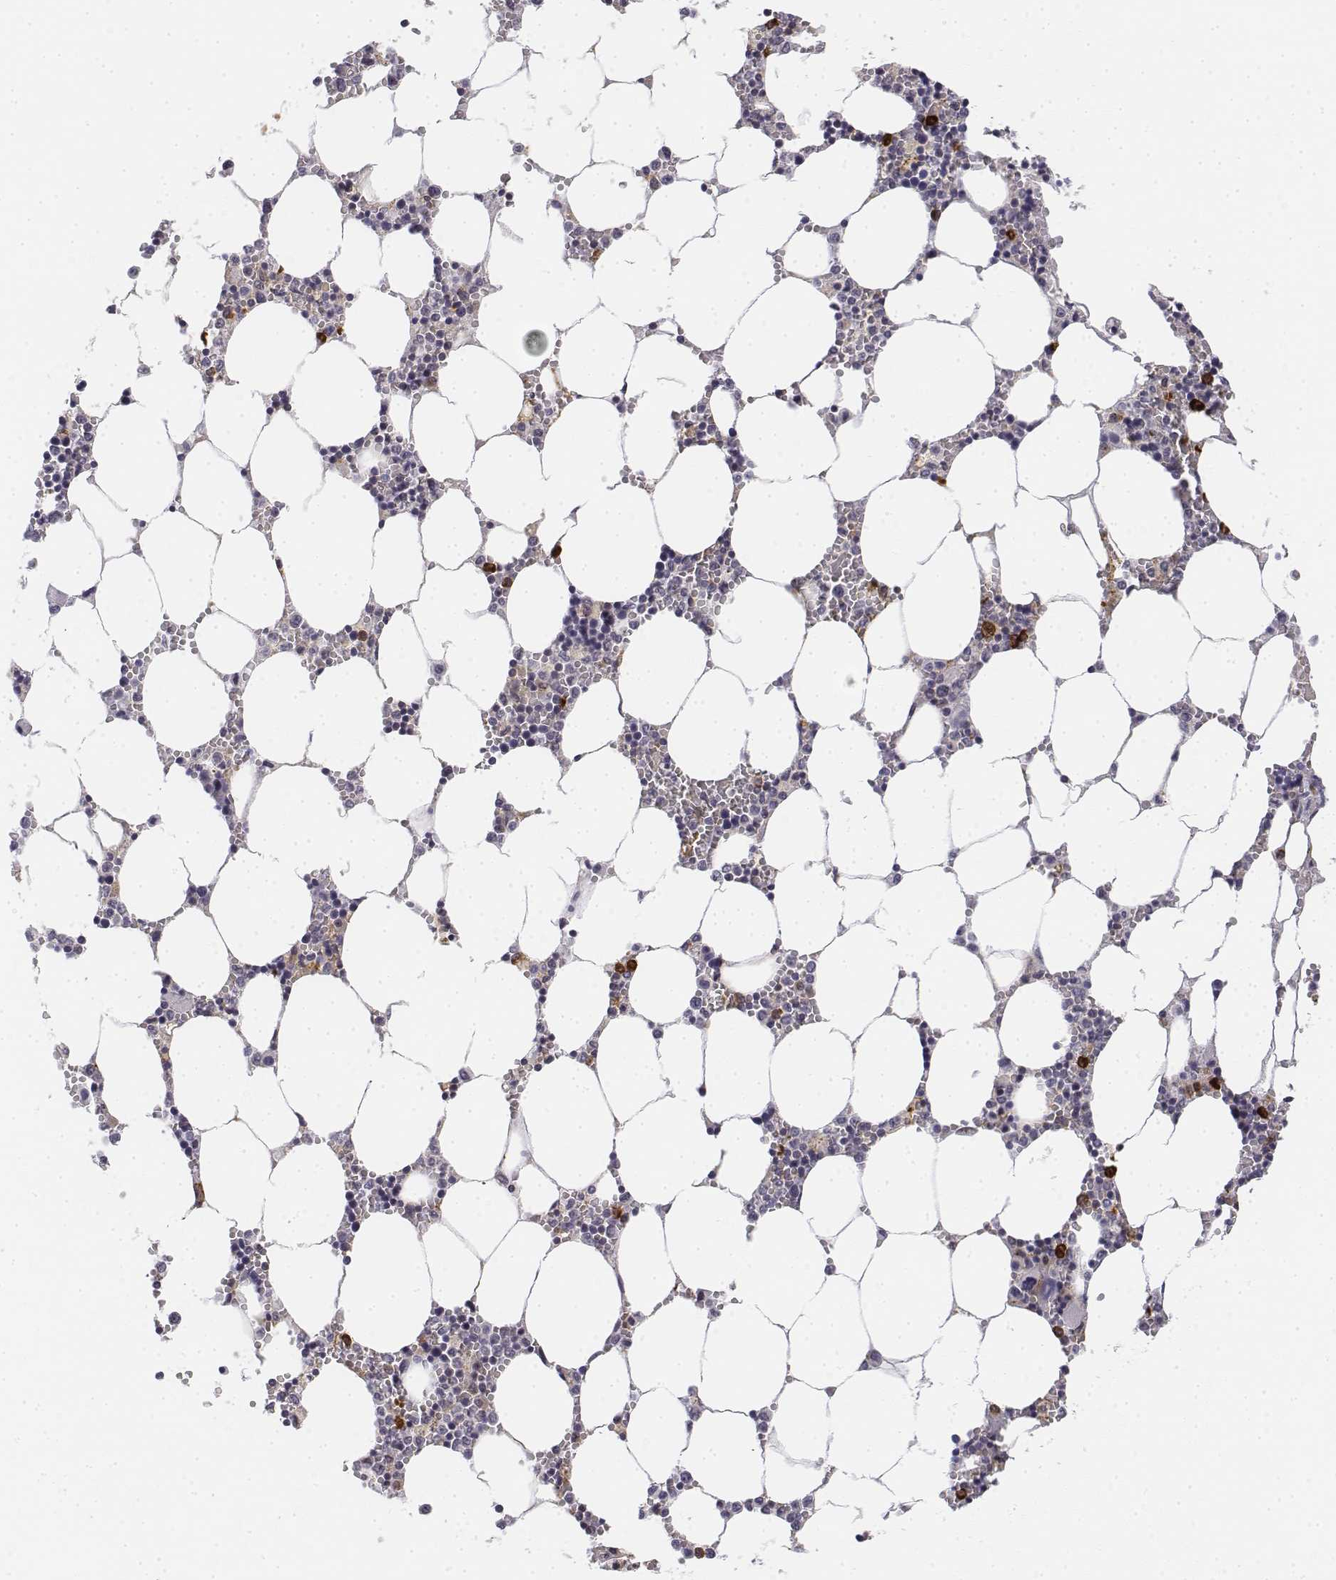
{"staining": {"intensity": "moderate", "quantity": "<25%", "location": "cytoplasmic/membranous"}, "tissue": "bone marrow", "cell_type": "Hematopoietic cells", "image_type": "normal", "snomed": [{"axis": "morphology", "description": "Normal tissue, NOS"}, {"axis": "topography", "description": "Bone marrow"}], "caption": "Immunohistochemistry staining of benign bone marrow, which shows low levels of moderate cytoplasmic/membranous staining in about <25% of hematopoietic cells indicating moderate cytoplasmic/membranous protein staining. The staining was performed using DAB (3,3'-diaminobenzidine) (brown) for protein detection and nuclei were counterstained in hematoxylin (blue).", "gene": "CD14", "patient": {"sex": "female", "age": 64}}